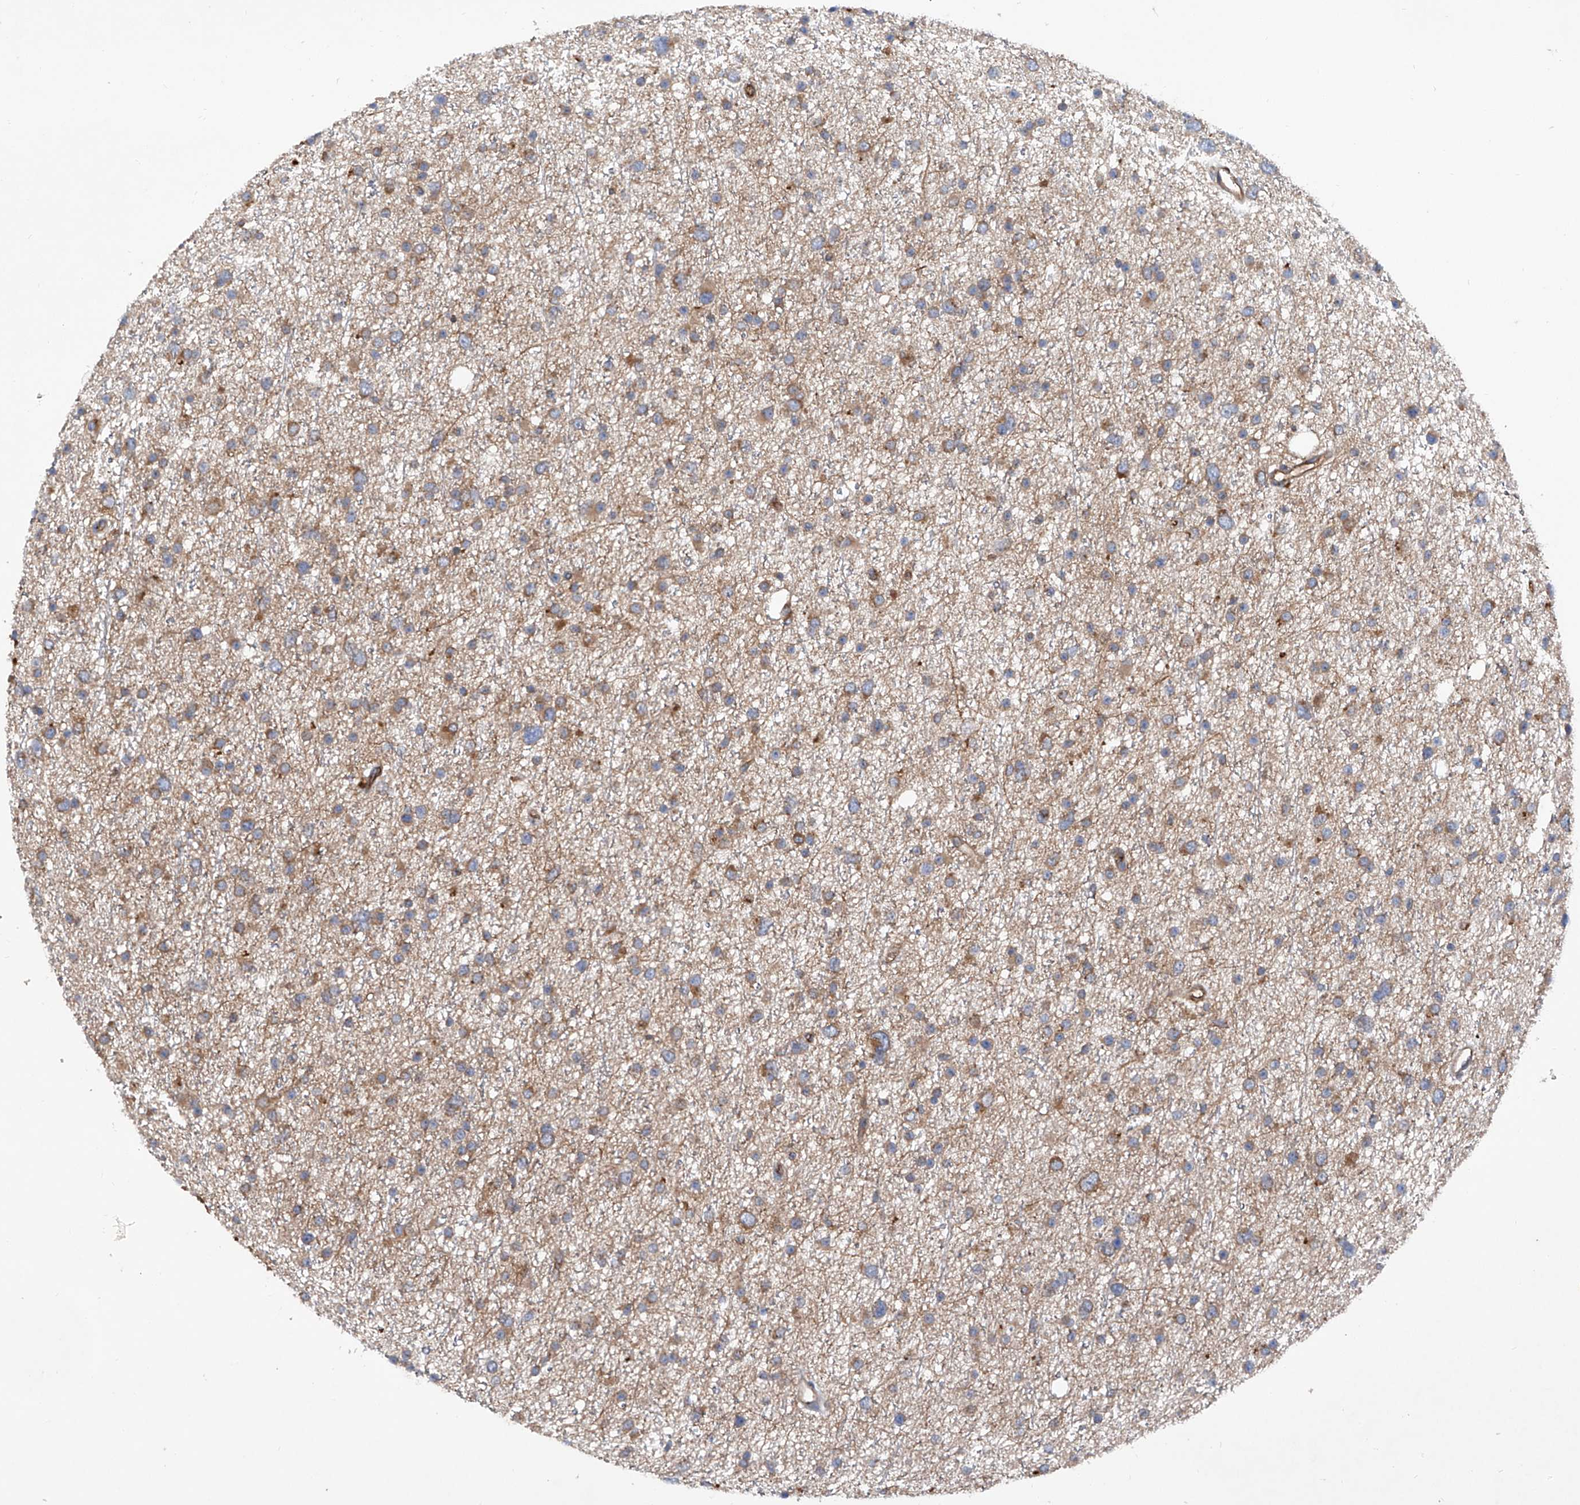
{"staining": {"intensity": "moderate", "quantity": "25%-75%", "location": "cytoplasmic/membranous"}, "tissue": "glioma", "cell_type": "Tumor cells", "image_type": "cancer", "snomed": [{"axis": "morphology", "description": "Glioma, malignant, Low grade"}, {"axis": "topography", "description": "Cerebral cortex"}], "caption": "This is a histology image of immunohistochemistry (IHC) staining of glioma, which shows moderate expression in the cytoplasmic/membranous of tumor cells.", "gene": "ASCC3", "patient": {"sex": "female", "age": 39}}